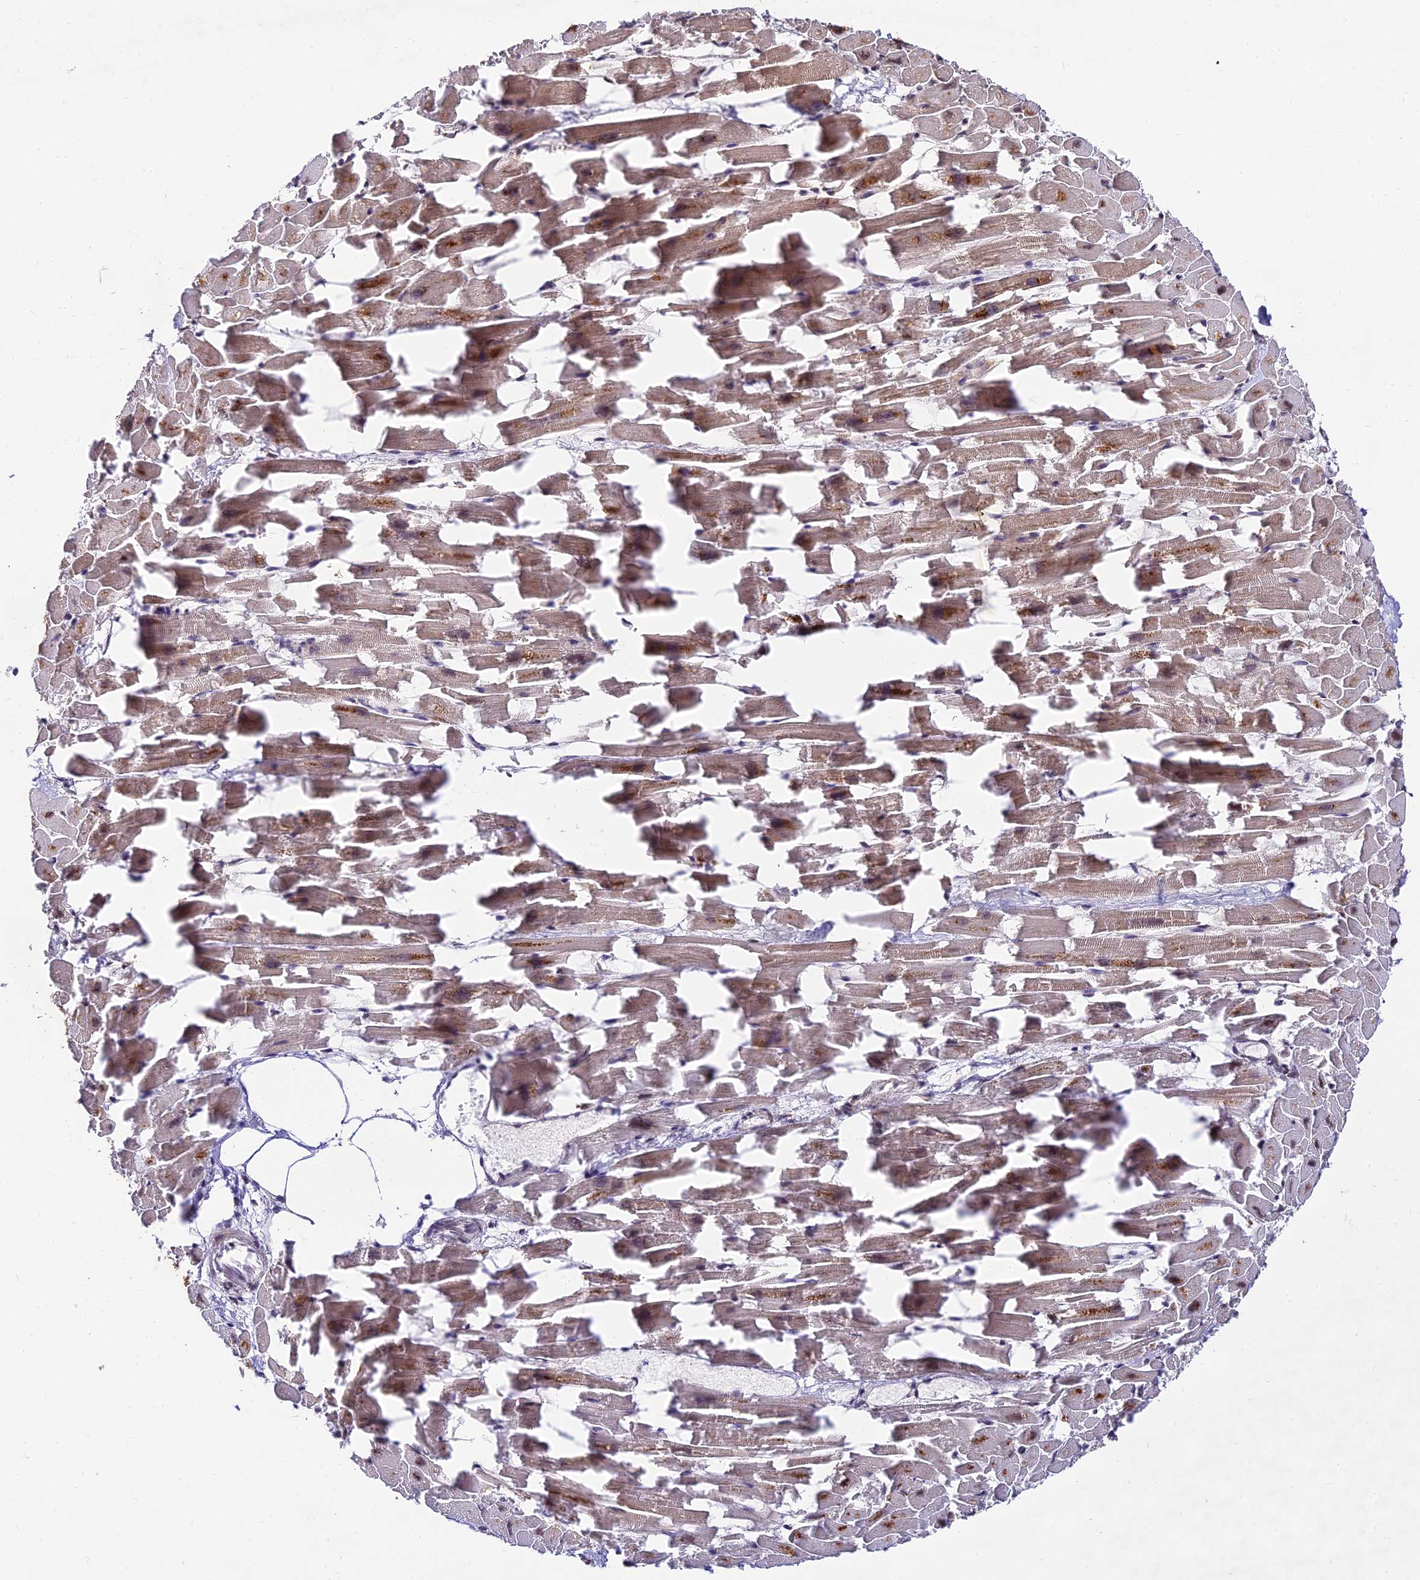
{"staining": {"intensity": "weak", "quantity": ">75%", "location": "cytoplasmic/membranous"}, "tissue": "heart muscle", "cell_type": "Cardiomyocytes", "image_type": "normal", "snomed": [{"axis": "morphology", "description": "Normal tissue, NOS"}, {"axis": "topography", "description": "Heart"}], "caption": "Unremarkable heart muscle shows weak cytoplasmic/membranous positivity in approximately >75% of cardiomyocytes.", "gene": "CDNF", "patient": {"sex": "female", "age": 64}}